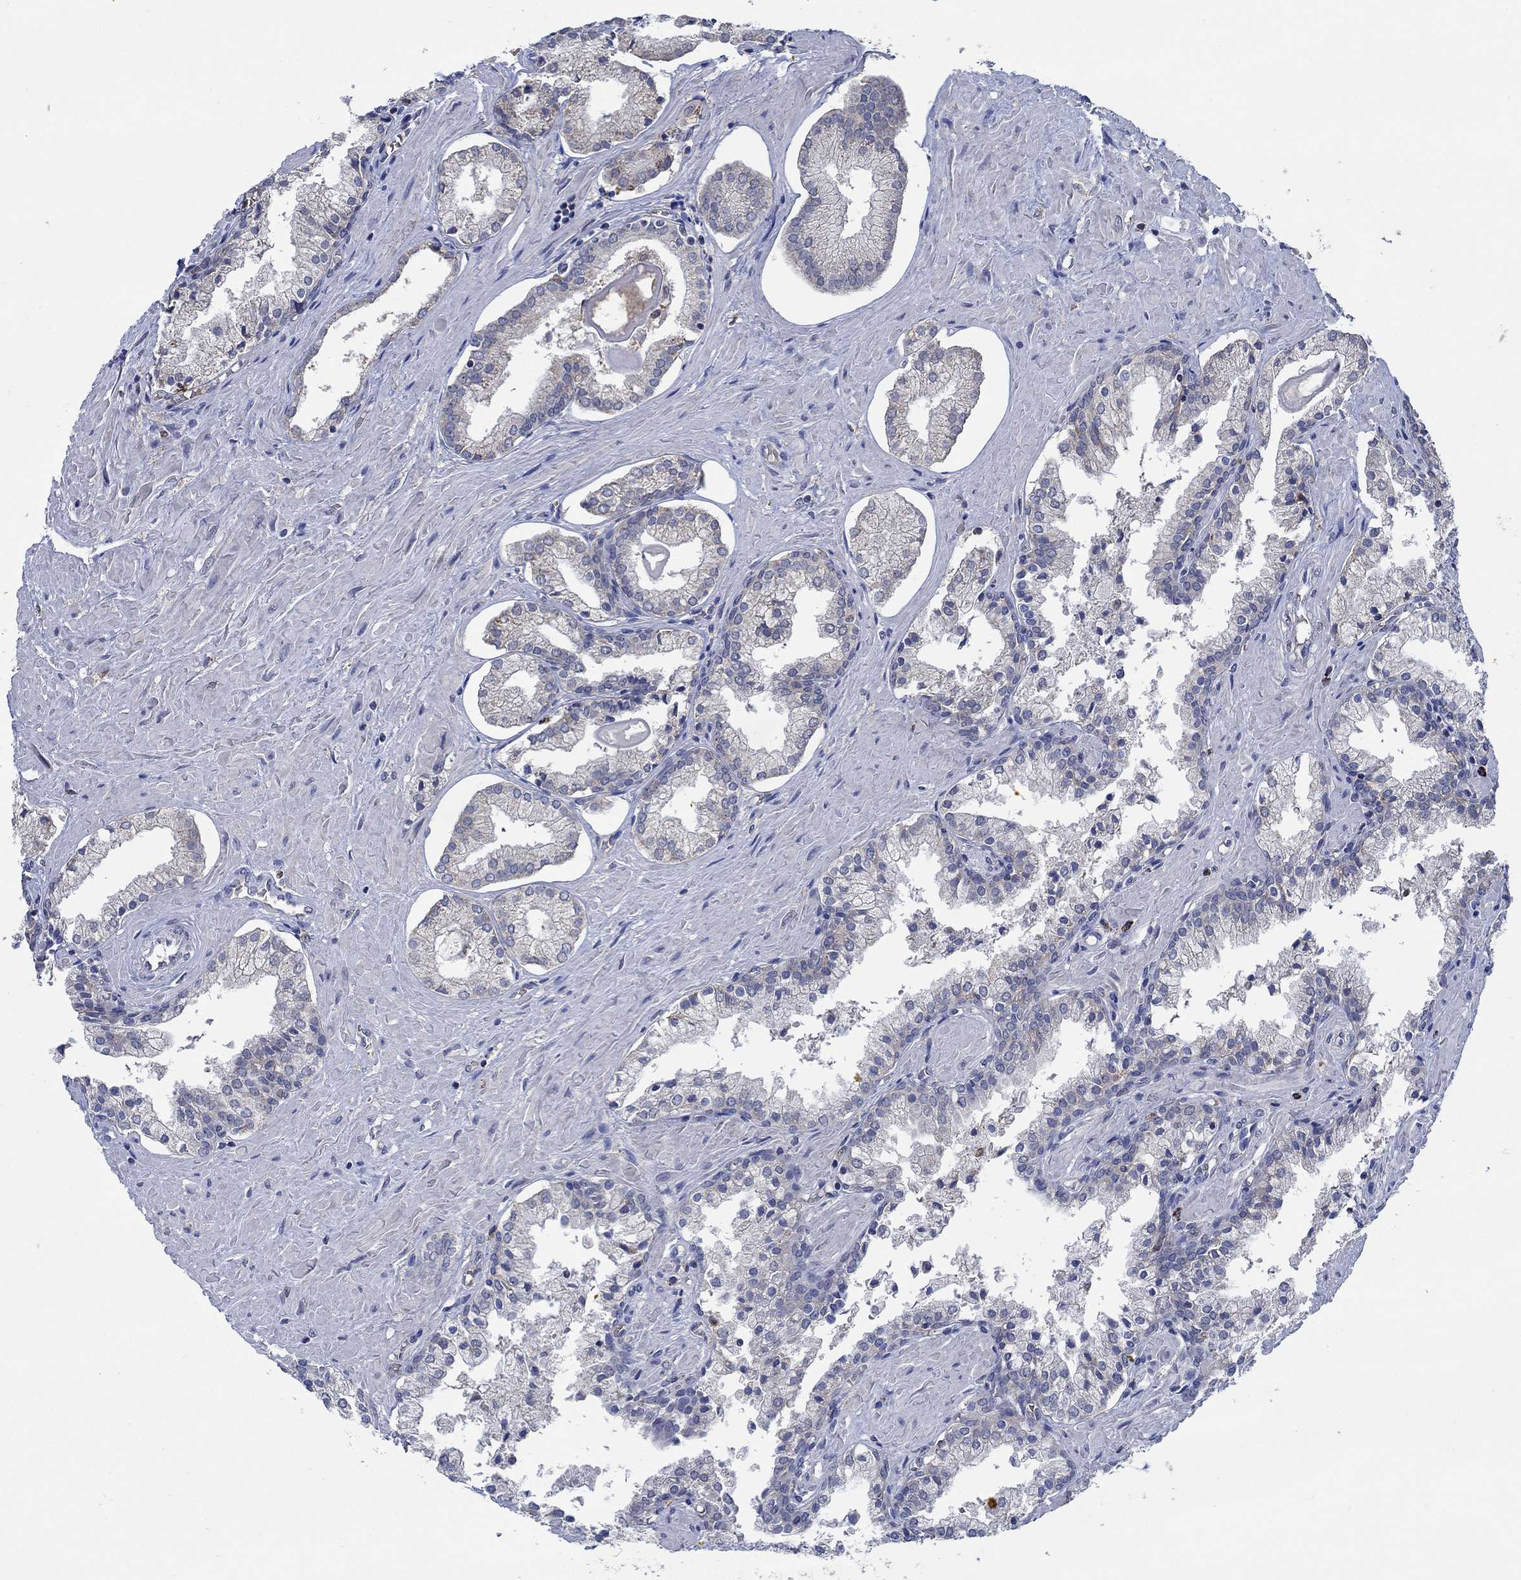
{"staining": {"intensity": "negative", "quantity": "none", "location": "none"}, "tissue": "prostate cancer", "cell_type": "Tumor cells", "image_type": "cancer", "snomed": [{"axis": "morphology", "description": "Adenocarcinoma, NOS"}, {"axis": "topography", "description": "Prostate and seminal vesicle, NOS"}, {"axis": "topography", "description": "Prostate"}], "caption": "Prostate cancer (adenocarcinoma) stained for a protein using immunohistochemistry exhibits no expression tumor cells.", "gene": "MPP1", "patient": {"sex": "male", "age": 44}}